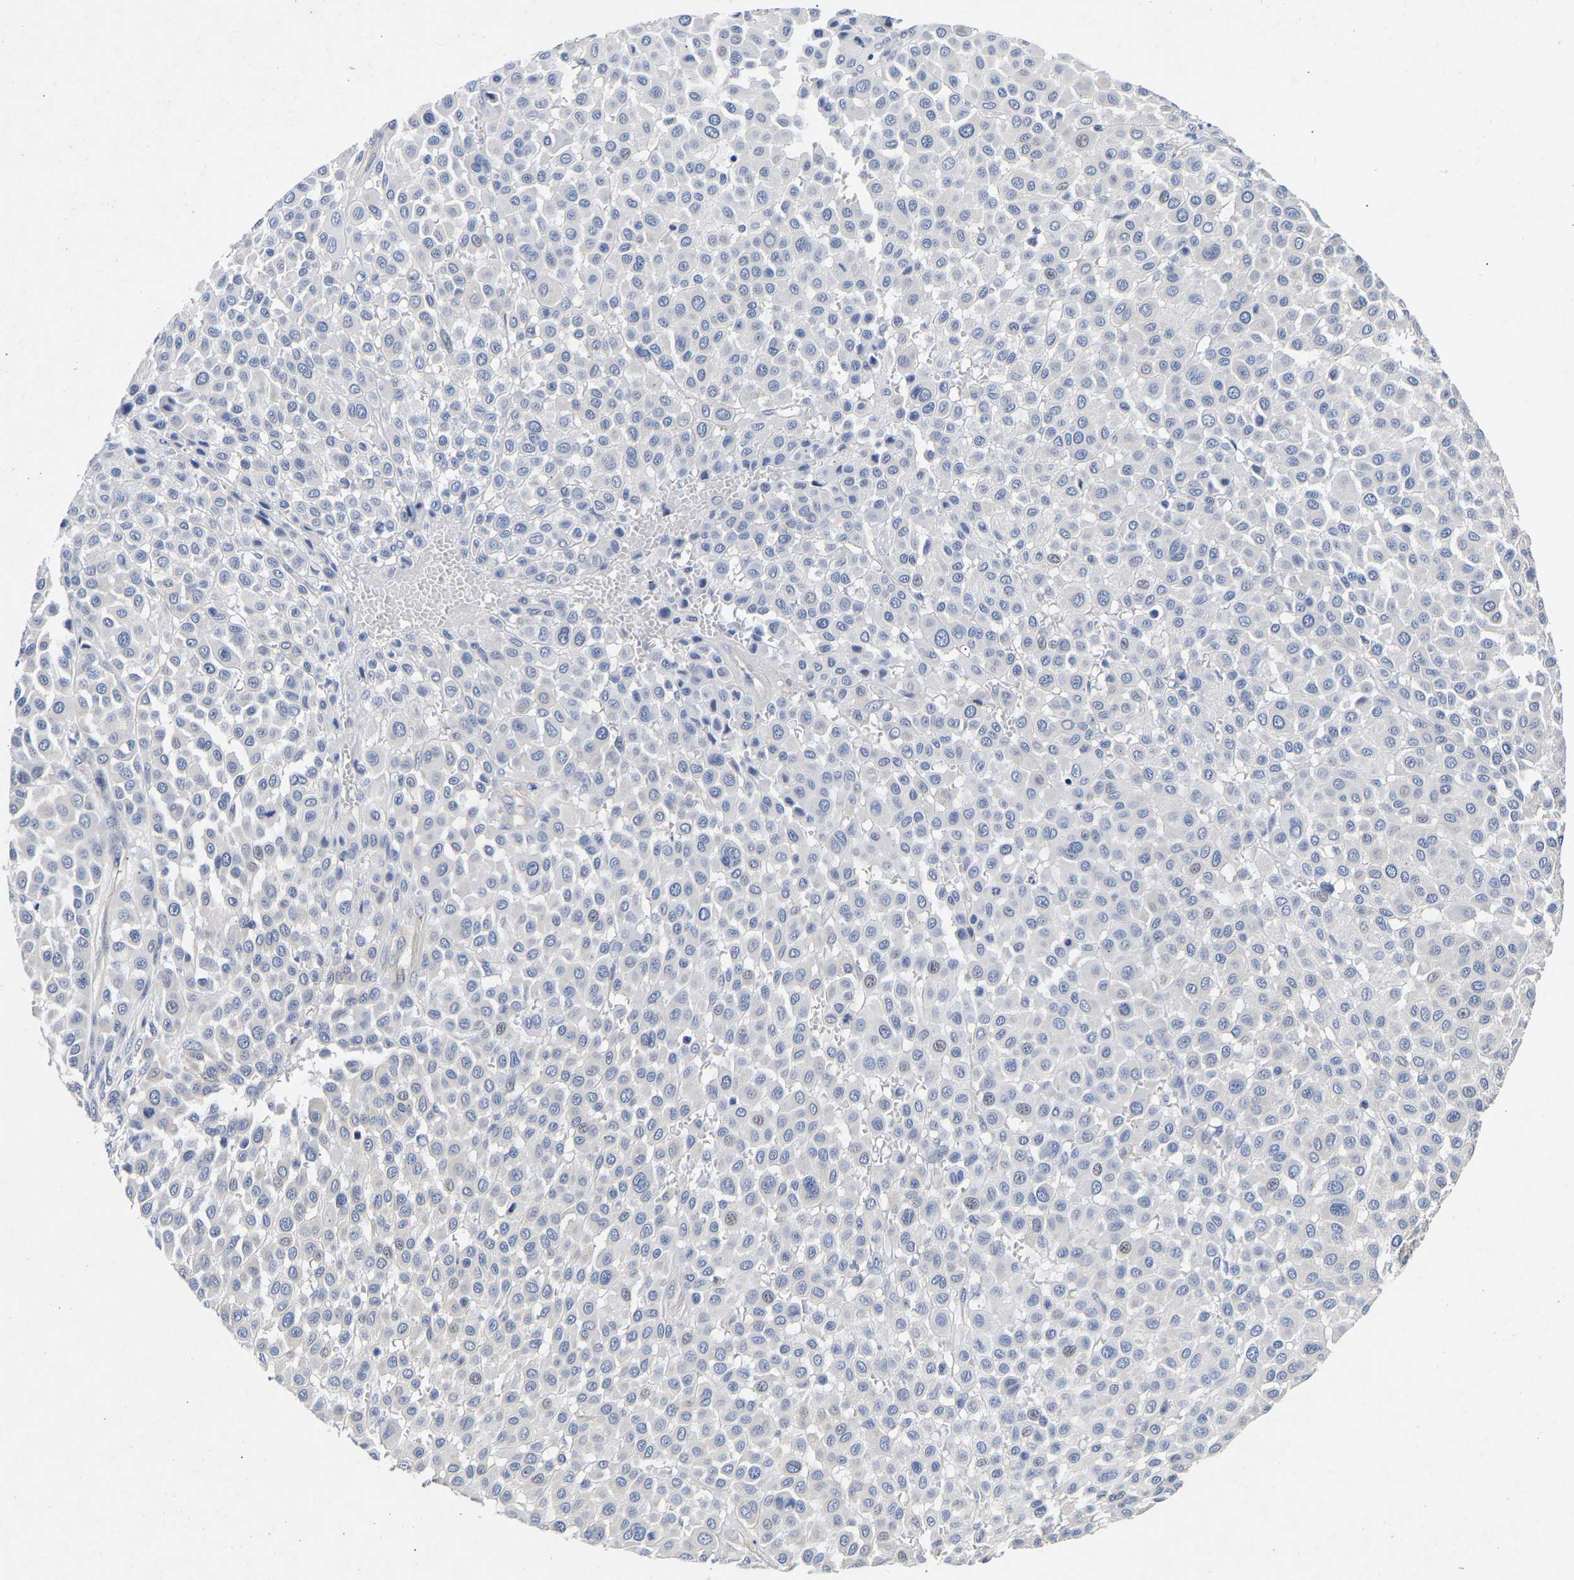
{"staining": {"intensity": "negative", "quantity": "none", "location": "none"}, "tissue": "melanoma", "cell_type": "Tumor cells", "image_type": "cancer", "snomed": [{"axis": "morphology", "description": "Malignant melanoma, Metastatic site"}, {"axis": "topography", "description": "Soft tissue"}], "caption": "Malignant melanoma (metastatic site) stained for a protein using immunohistochemistry (IHC) exhibits no expression tumor cells.", "gene": "CCDC6", "patient": {"sex": "male", "age": 41}}